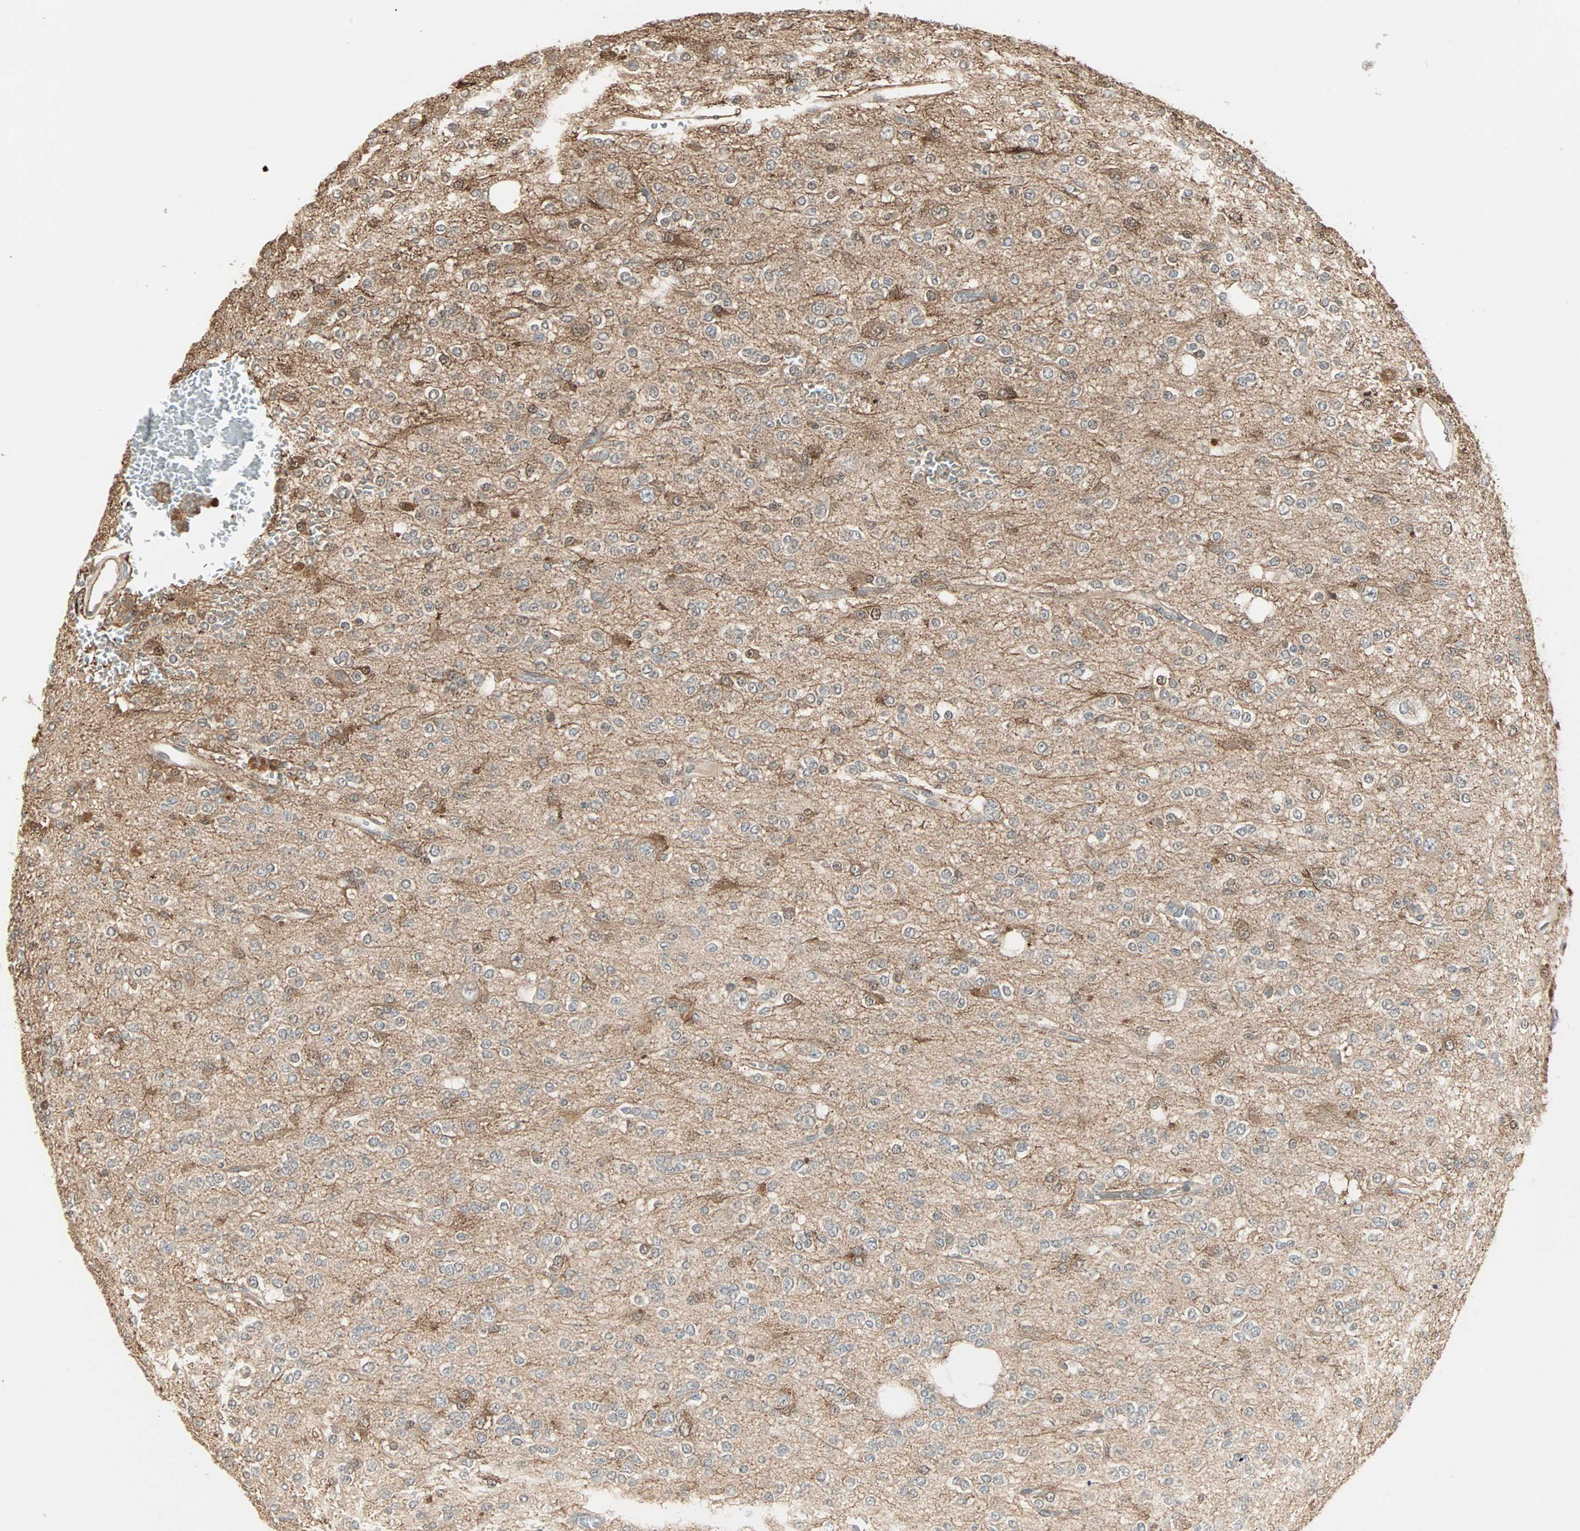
{"staining": {"intensity": "moderate", "quantity": "<25%", "location": "cytoplasmic/membranous"}, "tissue": "glioma", "cell_type": "Tumor cells", "image_type": "cancer", "snomed": [{"axis": "morphology", "description": "Glioma, malignant, Low grade"}, {"axis": "topography", "description": "Brain"}], "caption": "IHC staining of glioma, which reveals low levels of moderate cytoplasmic/membranous expression in about <25% of tumor cells indicating moderate cytoplasmic/membranous protein positivity. The staining was performed using DAB (brown) for protein detection and nuclei were counterstained in hematoxylin (blue).", "gene": "DRG2", "patient": {"sex": "male", "age": 38}}